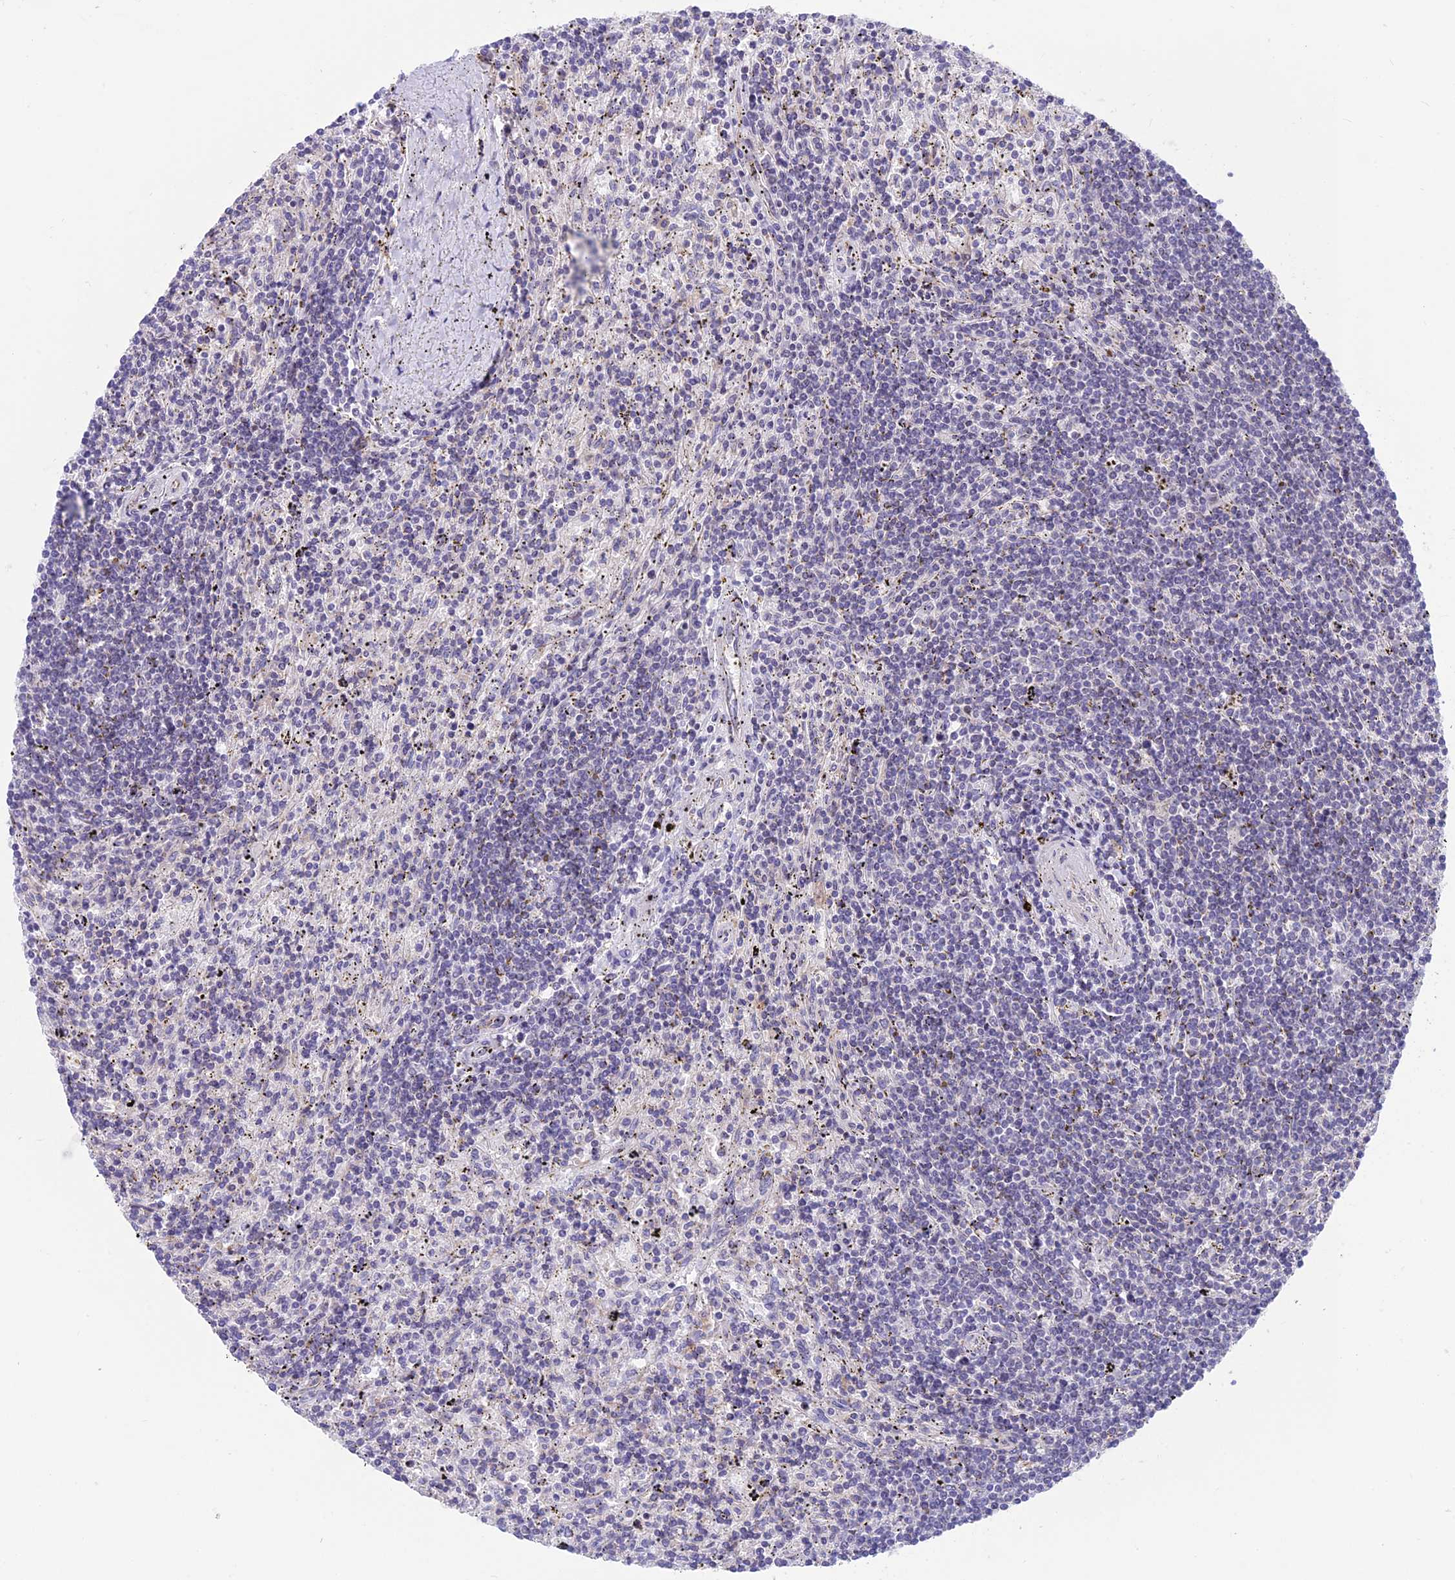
{"staining": {"intensity": "negative", "quantity": "none", "location": "none"}, "tissue": "lymphoma", "cell_type": "Tumor cells", "image_type": "cancer", "snomed": [{"axis": "morphology", "description": "Malignant lymphoma, non-Hodgkin's type, Low grade"}, {"axis": "topography", "description": "Spleen"}], "caption": "The immunohistochemistry photomicrograph has no significant expression in tumor cells of malignant lymphoma, non-Hodgkin's type (low-grade) tissue.", "gene": "PLAC9", "patient": {"sex": "male", "age": 76}}